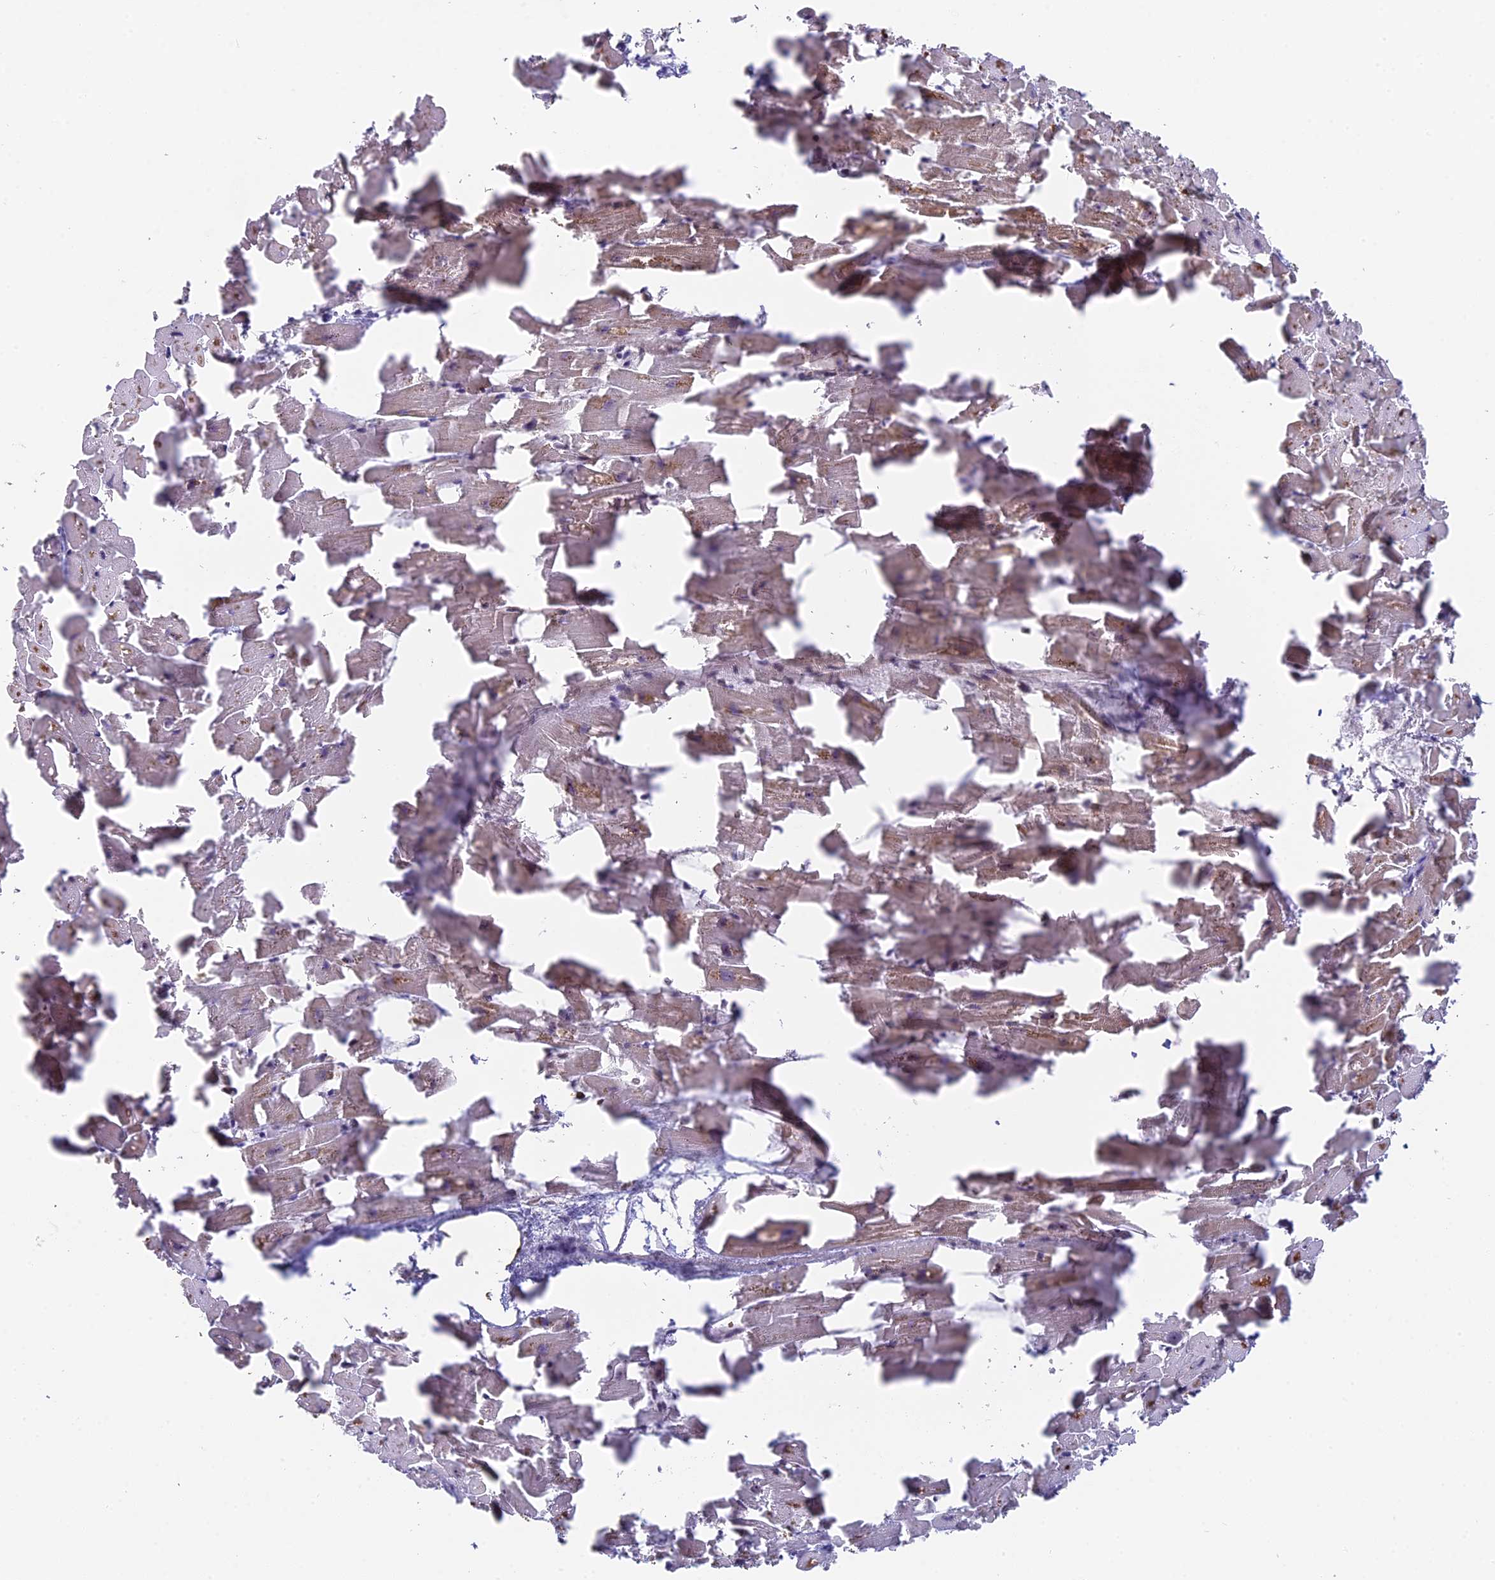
{"staining": {"intensity": "weak", "quantity": "25%-75%", "location": "cytoplasmic/membranous"}, "tissue": "heart muscle", "cell_type": "Cardiomyocytes", "image_type": "normal", "snomed": [{"axis": "morphology", "description": "Normal tissue, NOS"}, {"axis": "topography", "description": "Heart"}], "caption": "Human heart muscle stained with a brown dye exhibits weak cytoplasmic/membranous positive staining in about 25%-75% of cardiomyocytes.", "gene": "FAM131A", "patient": {"sex": "female", "age": 64}}